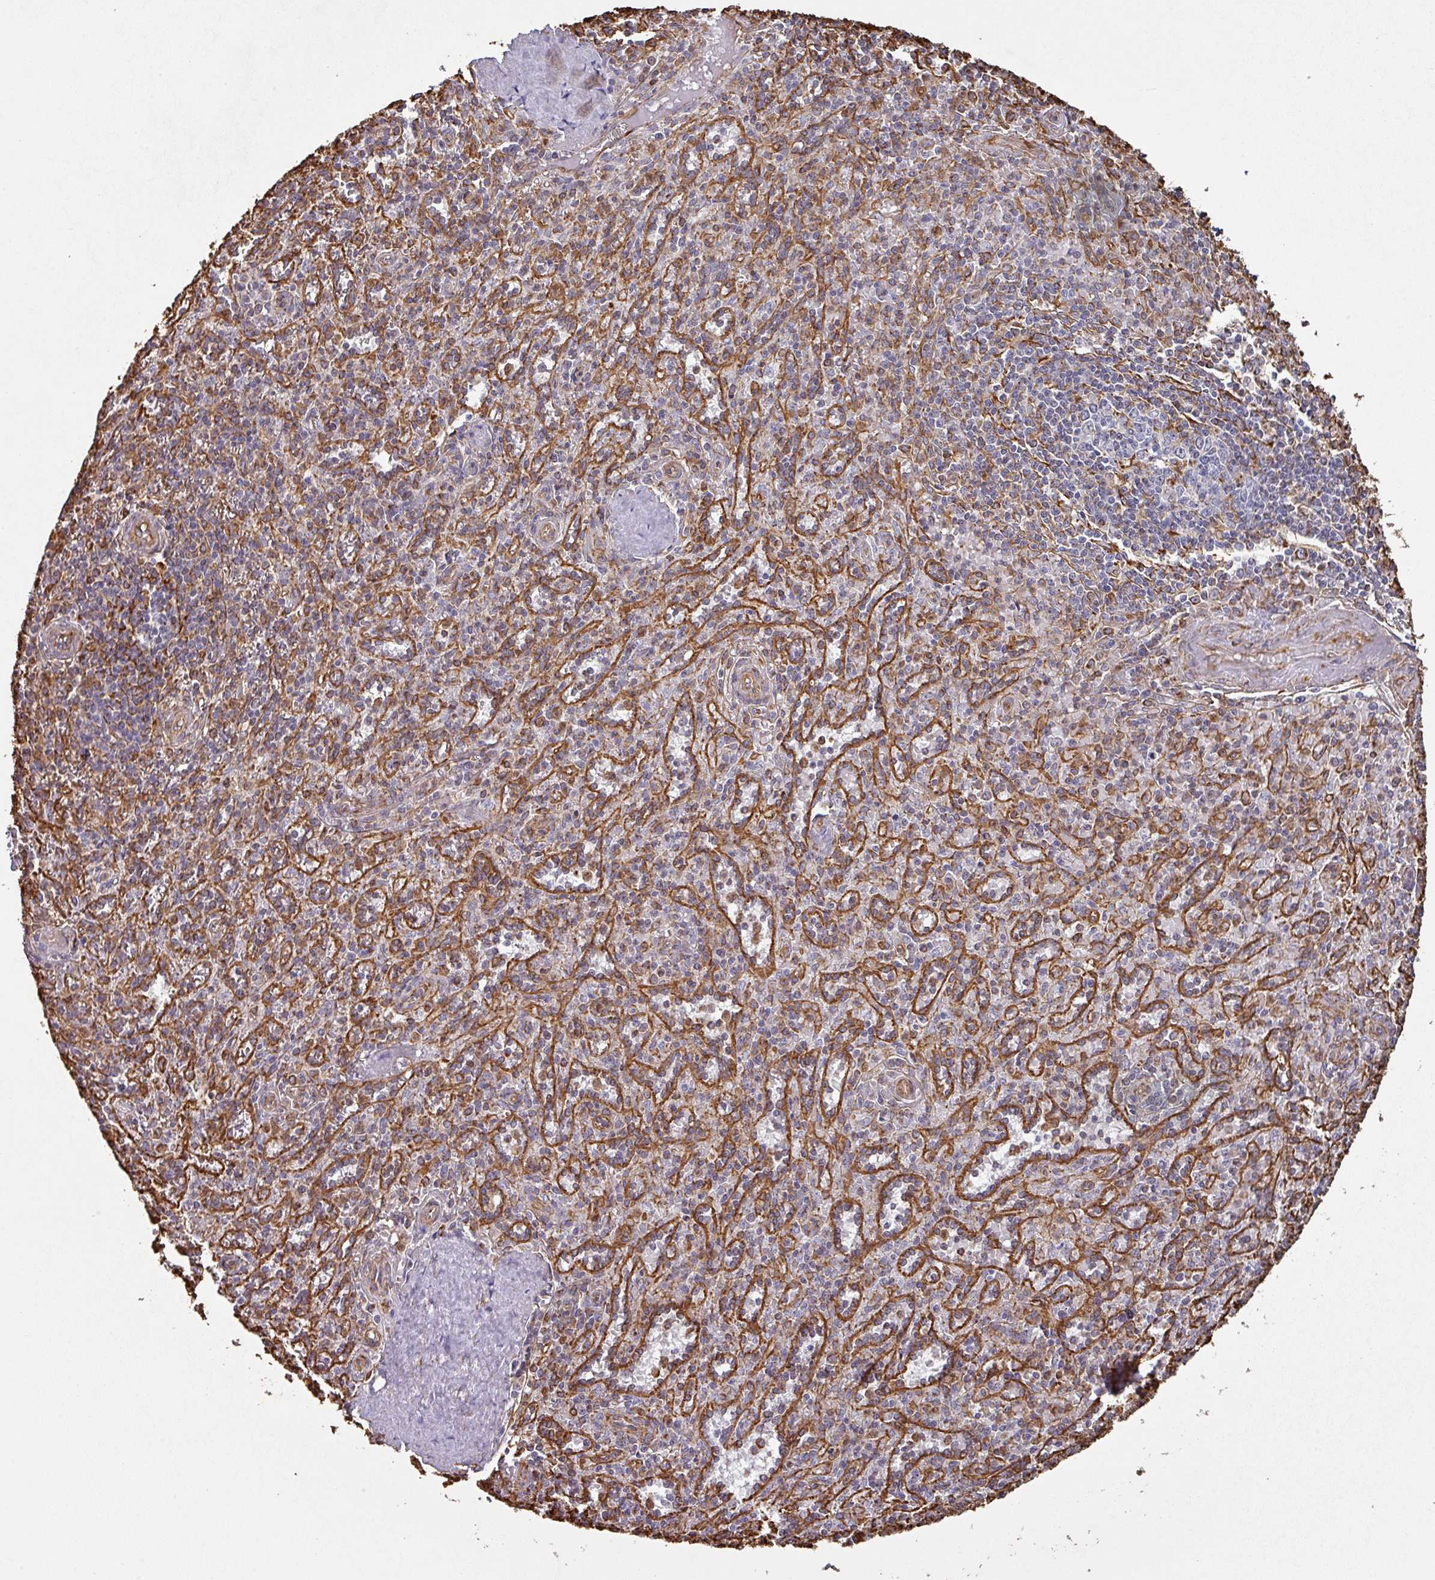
{"staining": {"intensity": "negative", "quantity": "none", "location": "none"}, "tissue": "spleen", "cell_type": "Cells in red pulp", "image_type": "normal", "snomed": [{"axis": "morphology", "description": "Normal tissue, NOS"}, {"axis": "topography", "description": "Spleen"}], "caption": "Cells in red pulp show no significant positivity in normal spleen.", "gene": "ZNF280C", "patient": {"sex": "female", "age": 70}}